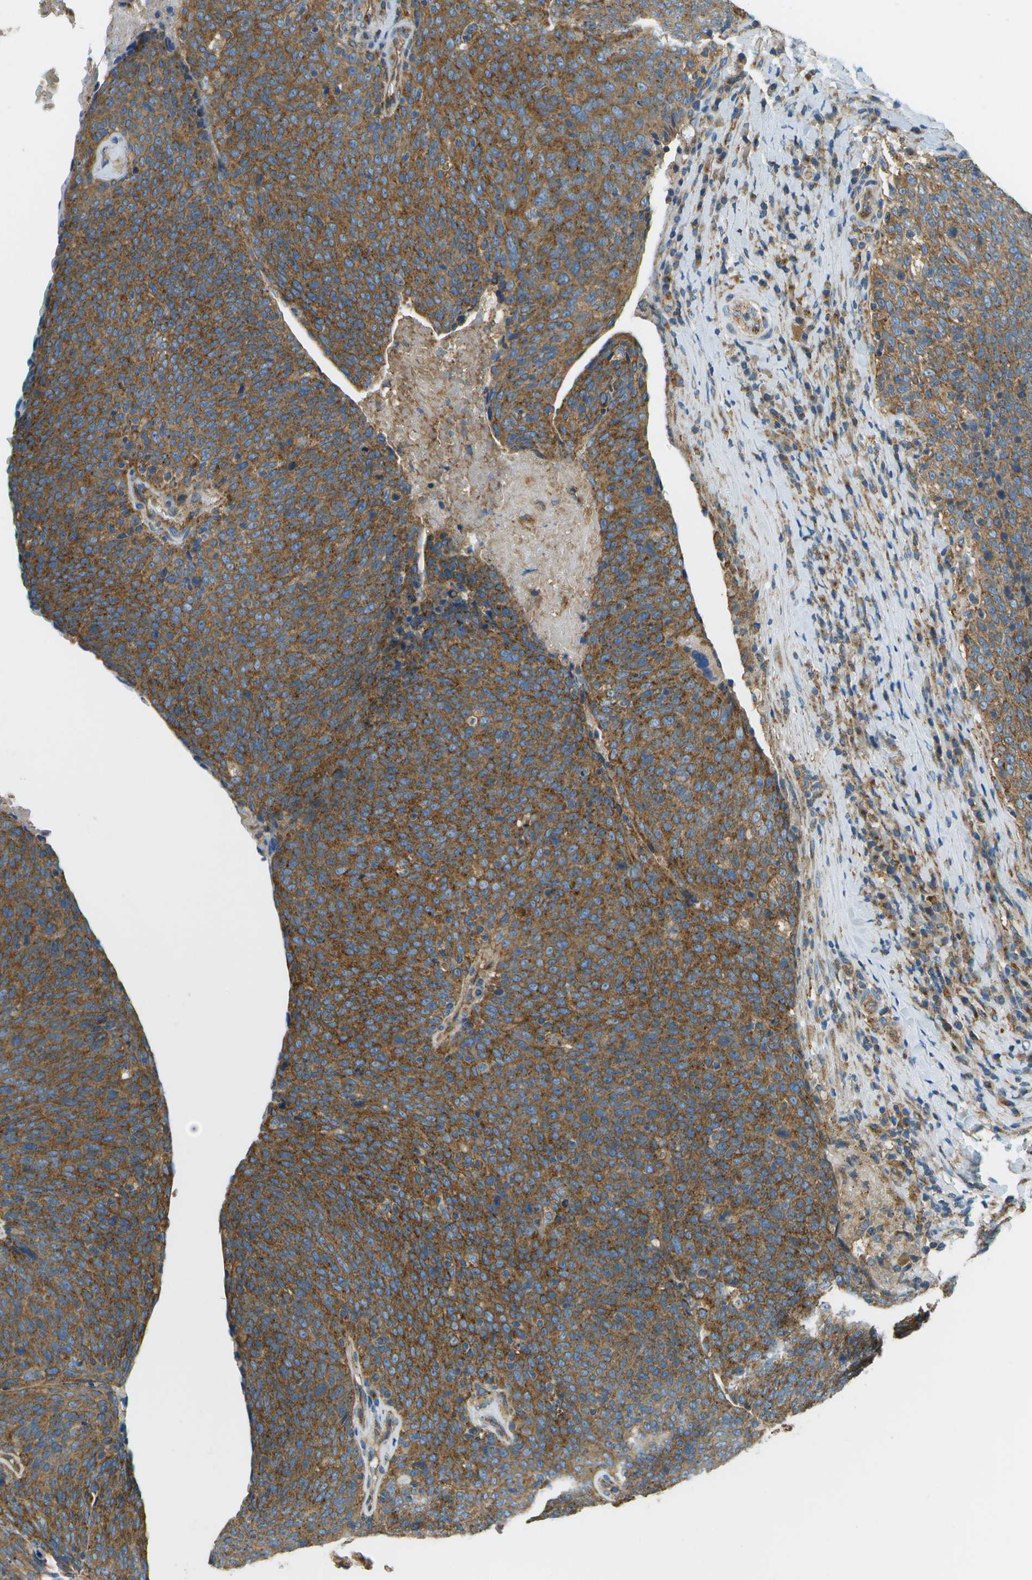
{"staining": {"intensity": "strong", "quantity": ">75%", "location": "cytoplasmic/membranous"}, "tissue": "head and neck cancer", "cell_type": "Tumor cells", "image_type": "cancer", "snomed": [{"axis": "morphology", "description": "Squamous cell carcinoma, NOS"}, {"axis": "morphology", "description": "Squamous cell carcinoma, metastatic, NOS"}, {"axis": "topography", "description": "Lymph node"}, {"axis": "topography", "description": "Head-Neck"}], "caption": "The histopathology image reveals immunohistochemical staining of head and neck metastatic squamous cell carcinoma. There is strong cytoplasmic/membranous staining is identified in about >75% of tumor cells.", "gene": "CLTC", "patient": {"sex": "male", "age": 62}}